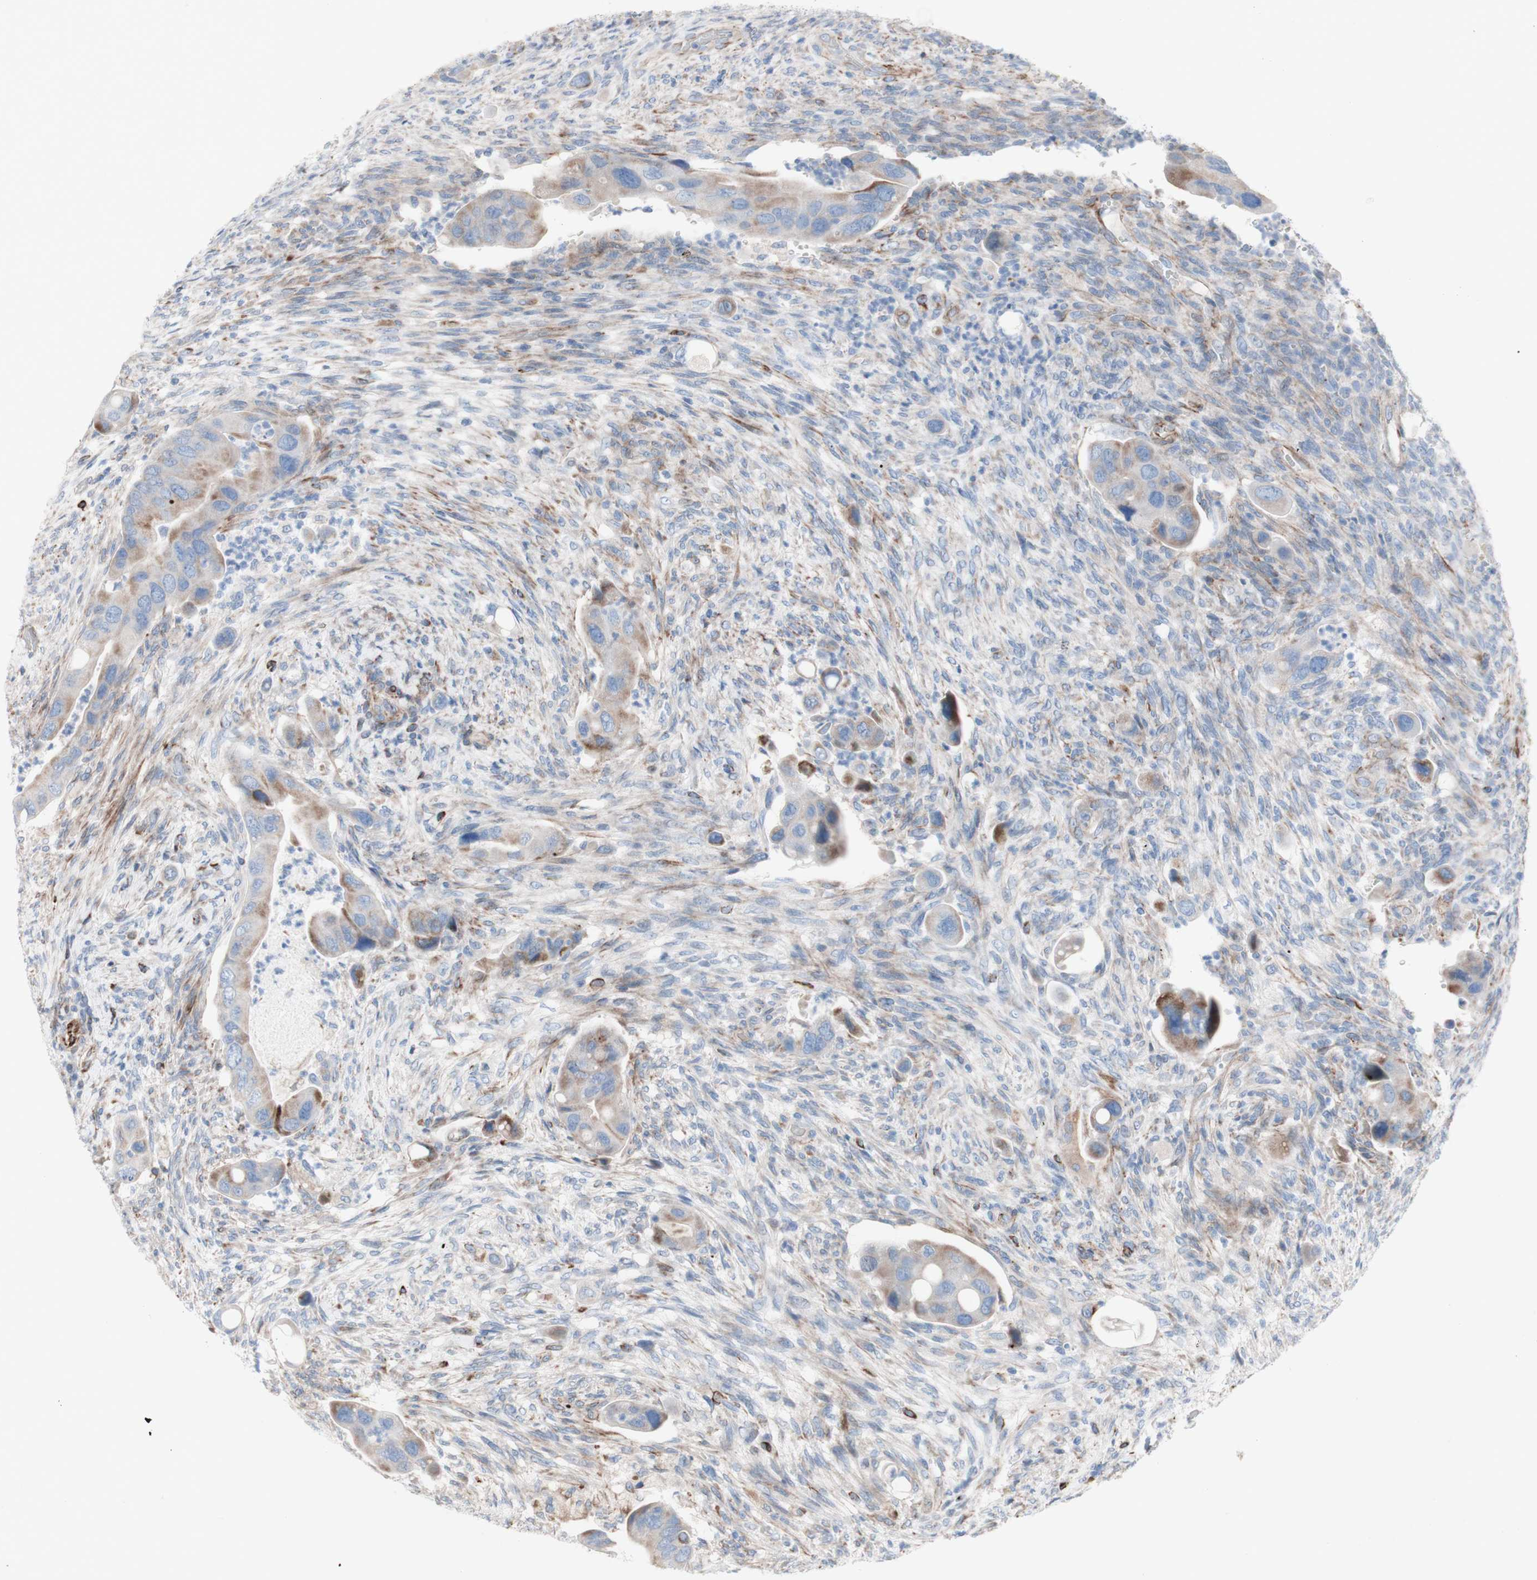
{"staining": {"intensity": "weak", "quantity": "25%-75%", "location": "cytoplasmic/membranous"}, "tissue": "colorectal cancer", "cell_type": "Tumor cells", "image_type": "cancer", "snomed": [{"axis": "morphology", "description": "Adenocarcinoma, NOS"}, {"axis": "topography", "description": "Rectum"}], "caption": "A high-resolution image shows IHC staining of adenocarcinoma (colorectal), which reveals weak cytoplasmic/membranous staining in approximately 25%-75% of tumor cells. The staining was performed using DAB (3,3'-diaminobenzidine) to visualize the protein expression in brown, while the nuclei were stained in blue with hematoxylin (Magnification: 20x).", "gene": "AGPAT5", "patient": {"sex": "female", "age": 57}}